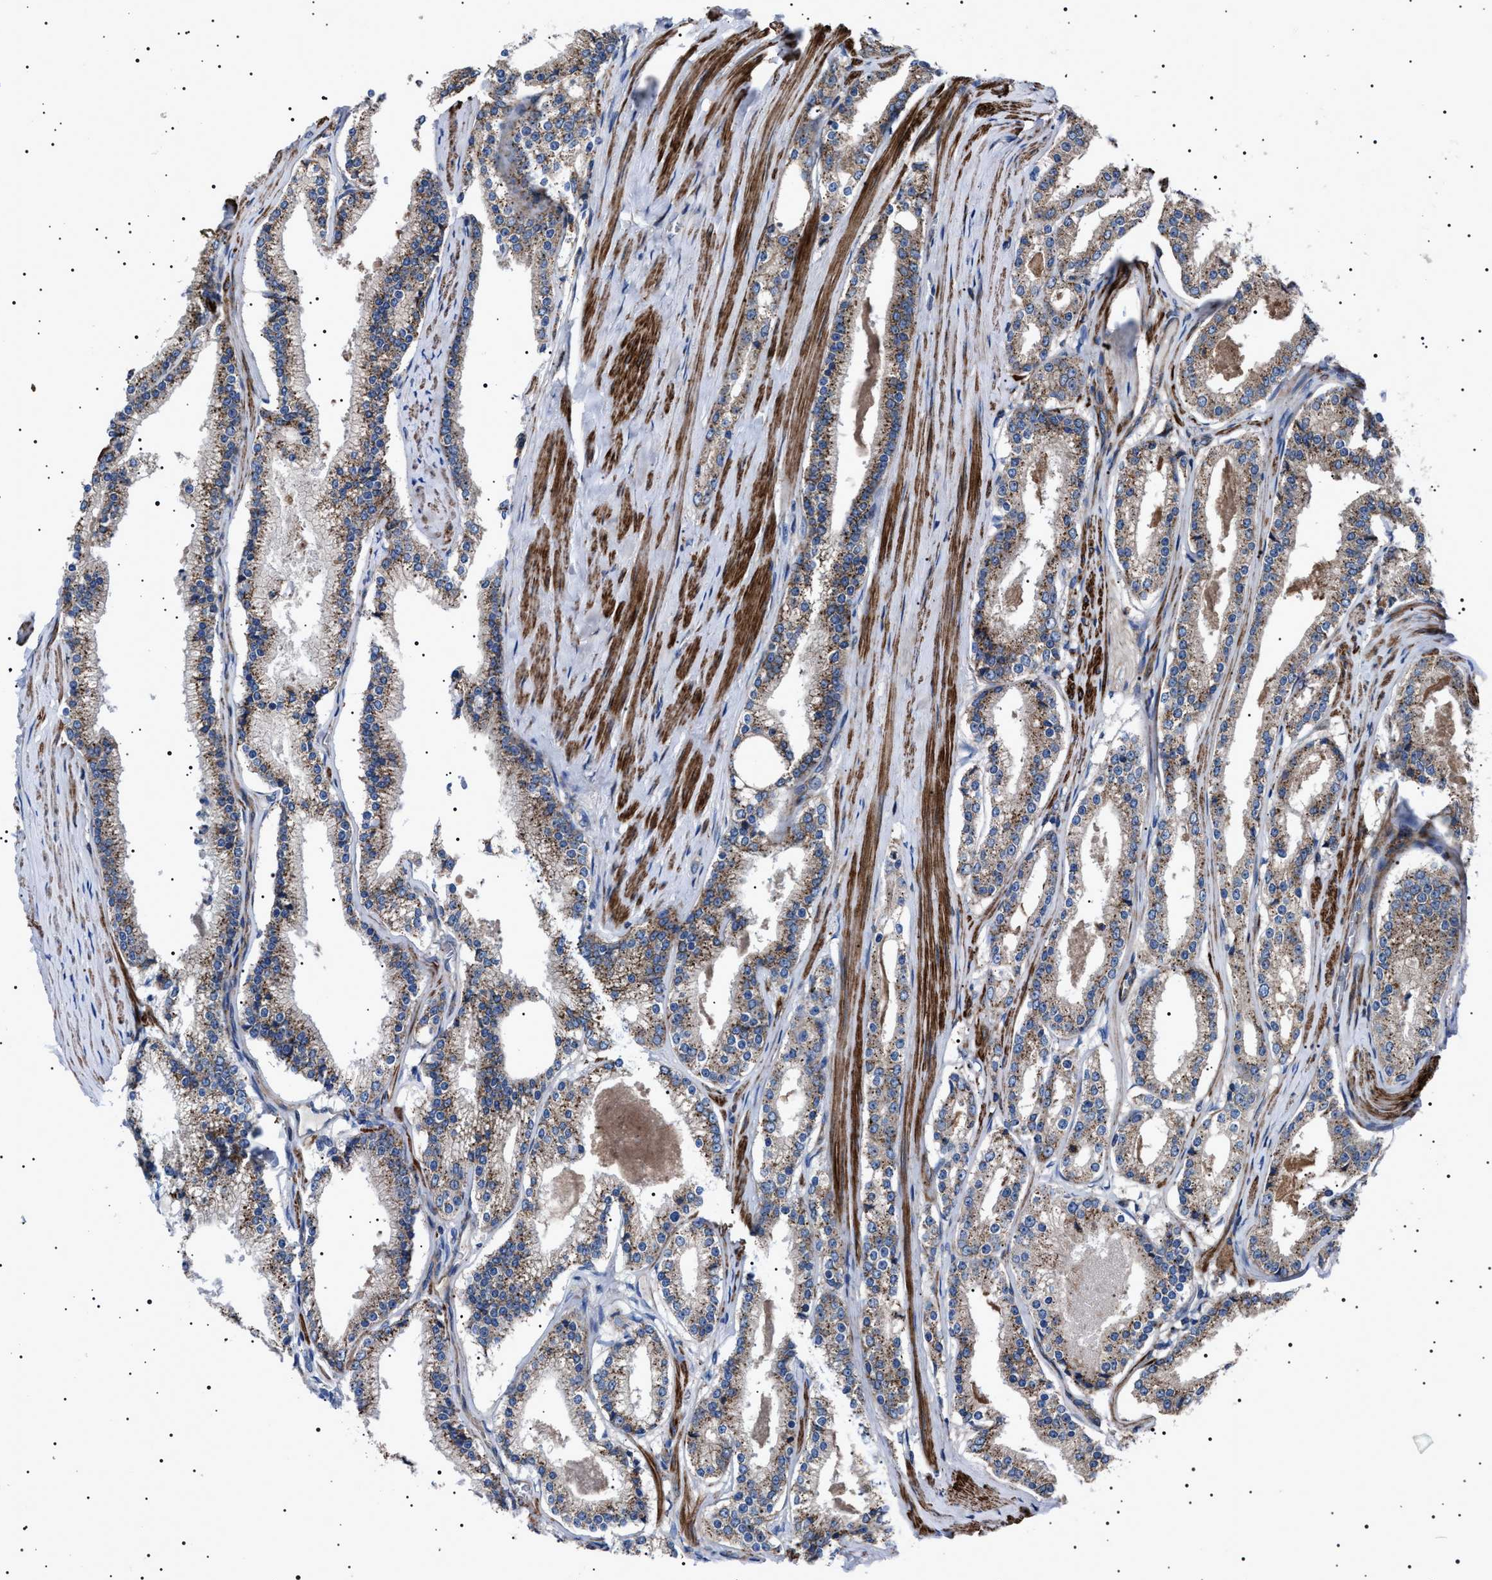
{"staining": {"intensity": "moderate", "quantity": ">75%", "location": "cytoplasmic/membranous"}, "tissue": "prostate cancer", "cell_type": "Tumor cells", "image_type": "cancer", "snomed": [{"axis": "morphology", "description": "Adenocarcinoma, Low grade"}, {"axis": "topography", "description": "Prostate"}], "caption": "IHC micrograph of neoplastic tissue: human low-grade adenocarcinoma (prostate) stained using immunohistochemistry (IHC) demonstrates medium levels of moderate protein expression localized specifically in the cytoplasmic/membranous of tumor cells, appearing as a cytoplasmic/membranous brown color.", "gene": "NEU1", "patient": {"sex": "male", "age": 70}}